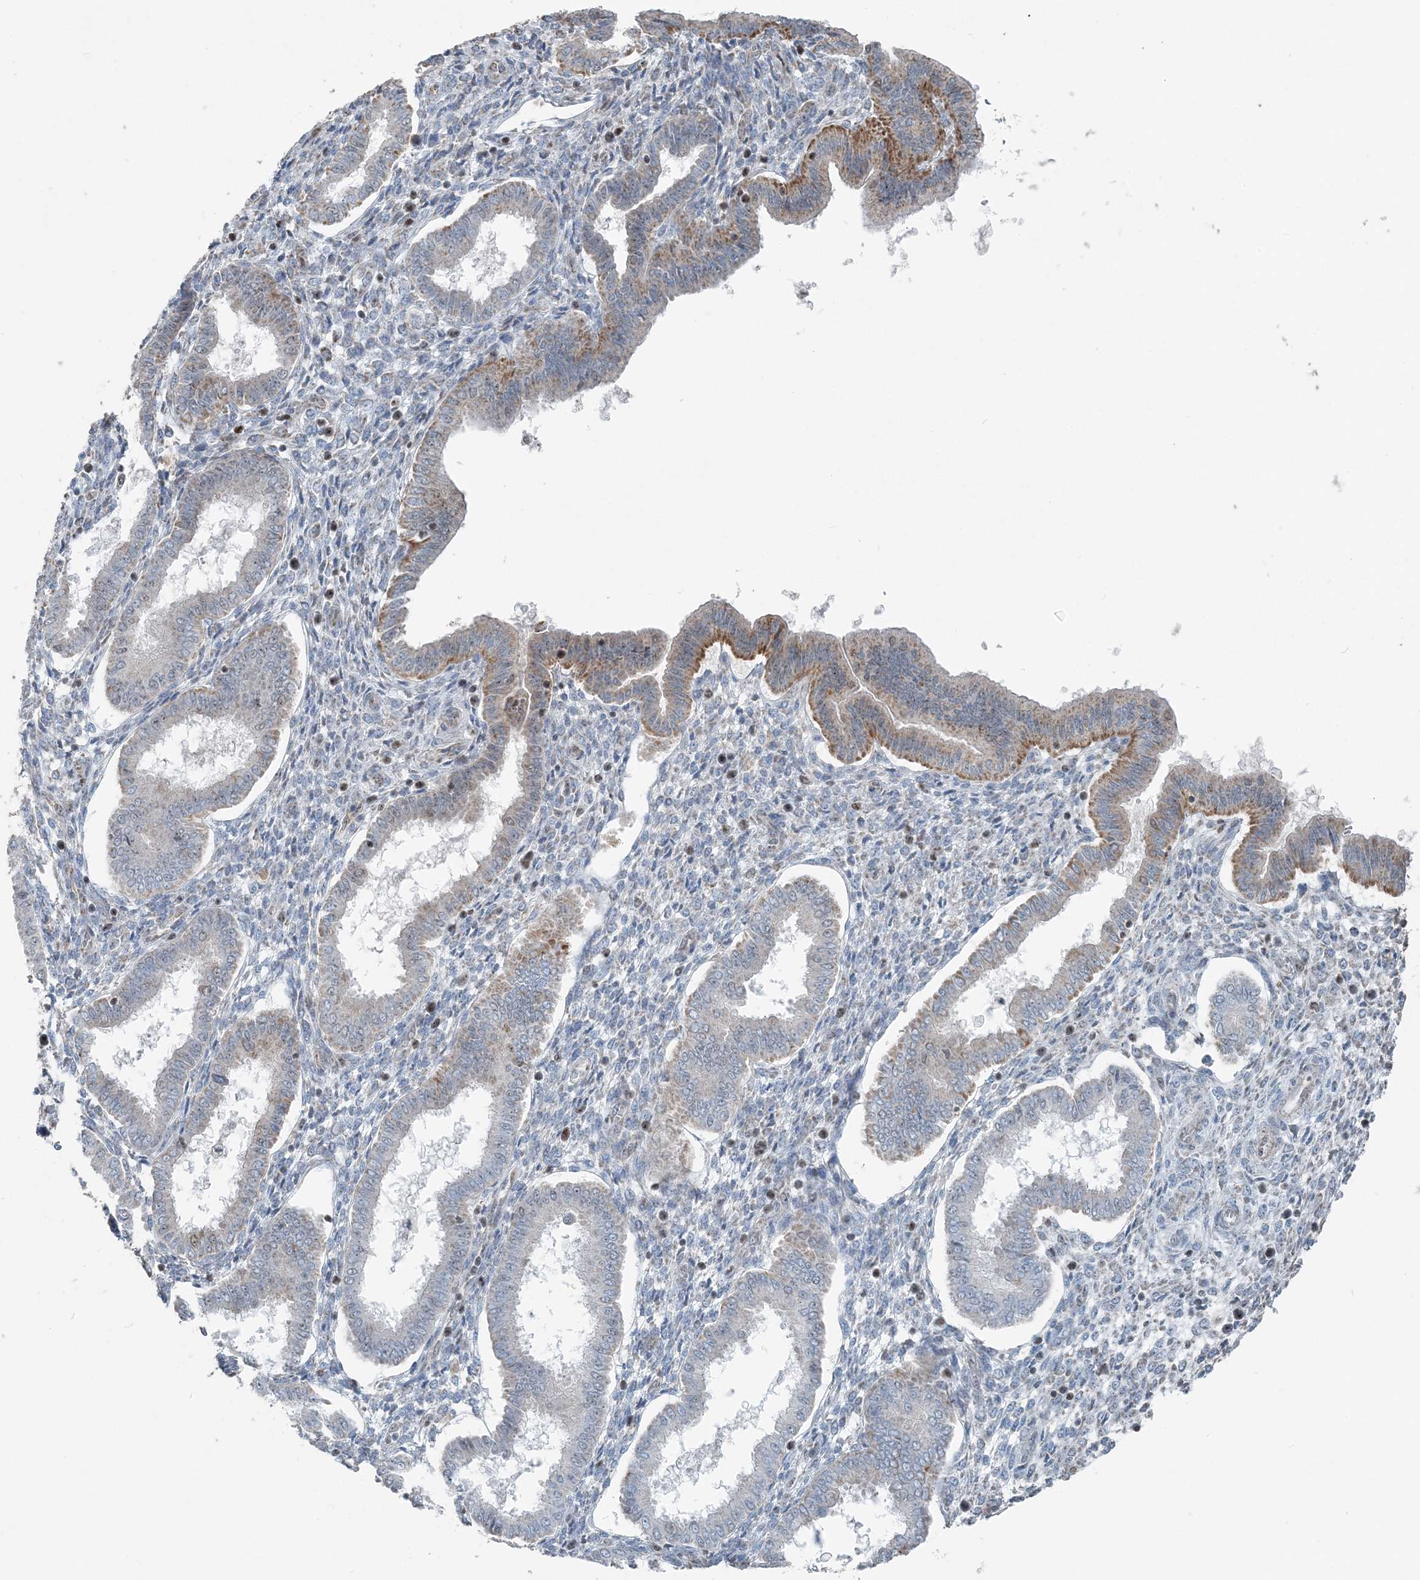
{"staining": {"intensity": "moderate", "quantity": "25%-75%", "location": "cytoplasmic/membranous"}, "tissue": "endometrium", "cell_type": "Cells in endometrial stroma", "image_type": "normal", "snomed": [{"axis": "morphology", "description": "Normal tissue, NOS"}, {"axis": "topography", "description": "Endometrium"}], "caption": "Immunohistochemical staining of normal endometrium exhibits 25%-75% levels of moderate cytoplasmic/membranous protein expression in about 25%-75% of cells in endometrial stroma.", "gene": "SUCLG1", "patient": {"sex": "female", "age": 24}}